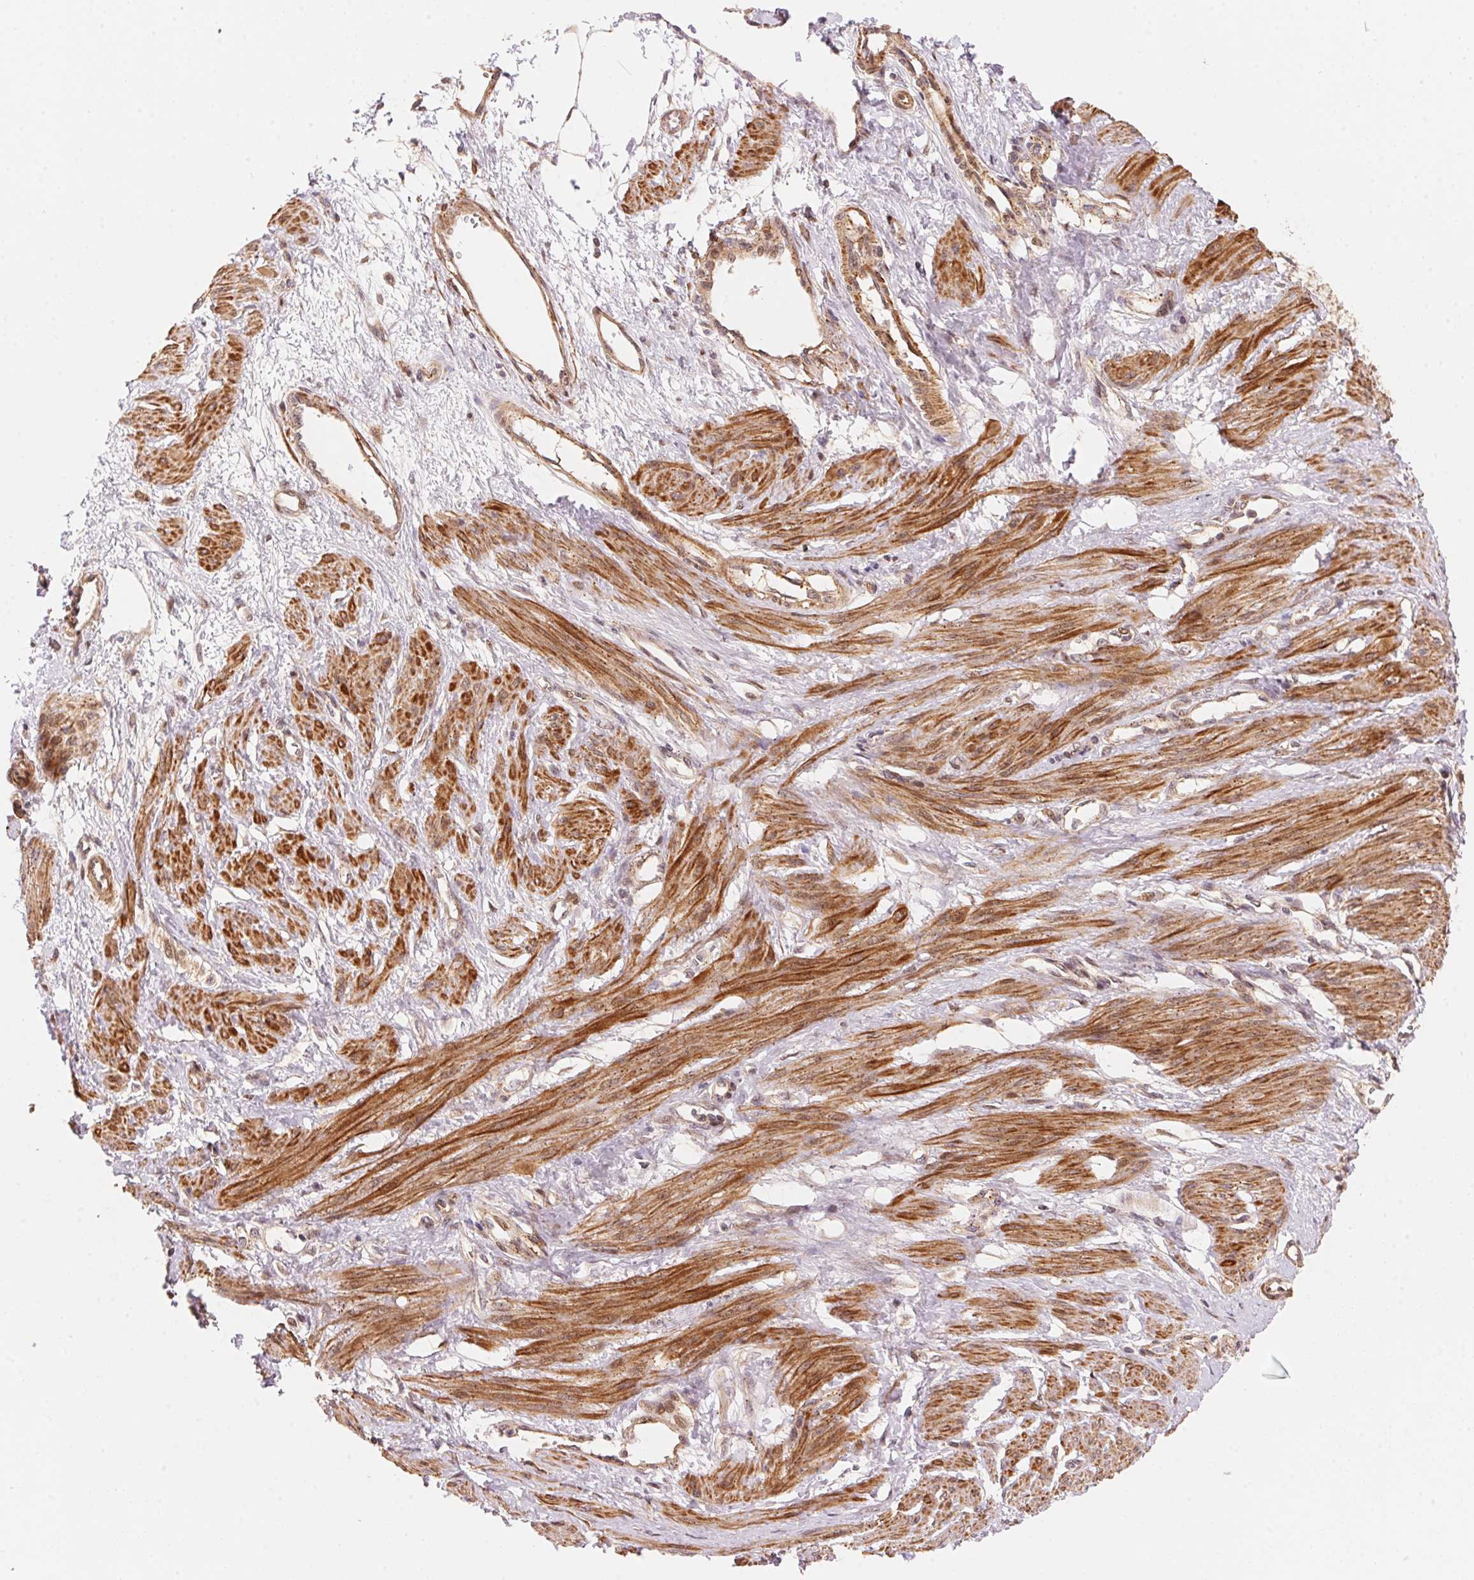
{"staining": {"intensity": "strong", "quantity": ">75%", "location": "cytoplasmic/membranous"}, "tissue": "smooth muscle", "cell_type": "Smooth muscle cells", "image_type": "normal", "snomed": [{"axis": "morphology", "description": "Normal tissue, NOS"}, {"axis": "topography", "description": "Smooth muscle"}, {"axis": "topography", "description": "Uterus"}], "caption": "Protein expression analysis of normal smooth muscle demonstrates strong cytoplasmic/membranous staining in about >75% of smooth muscle cells. (brown staining indicates protein expression, while blue staining denotes nuclei).", "gene": "TNIP2", "patient": {"sex": "female", "age": 39}}